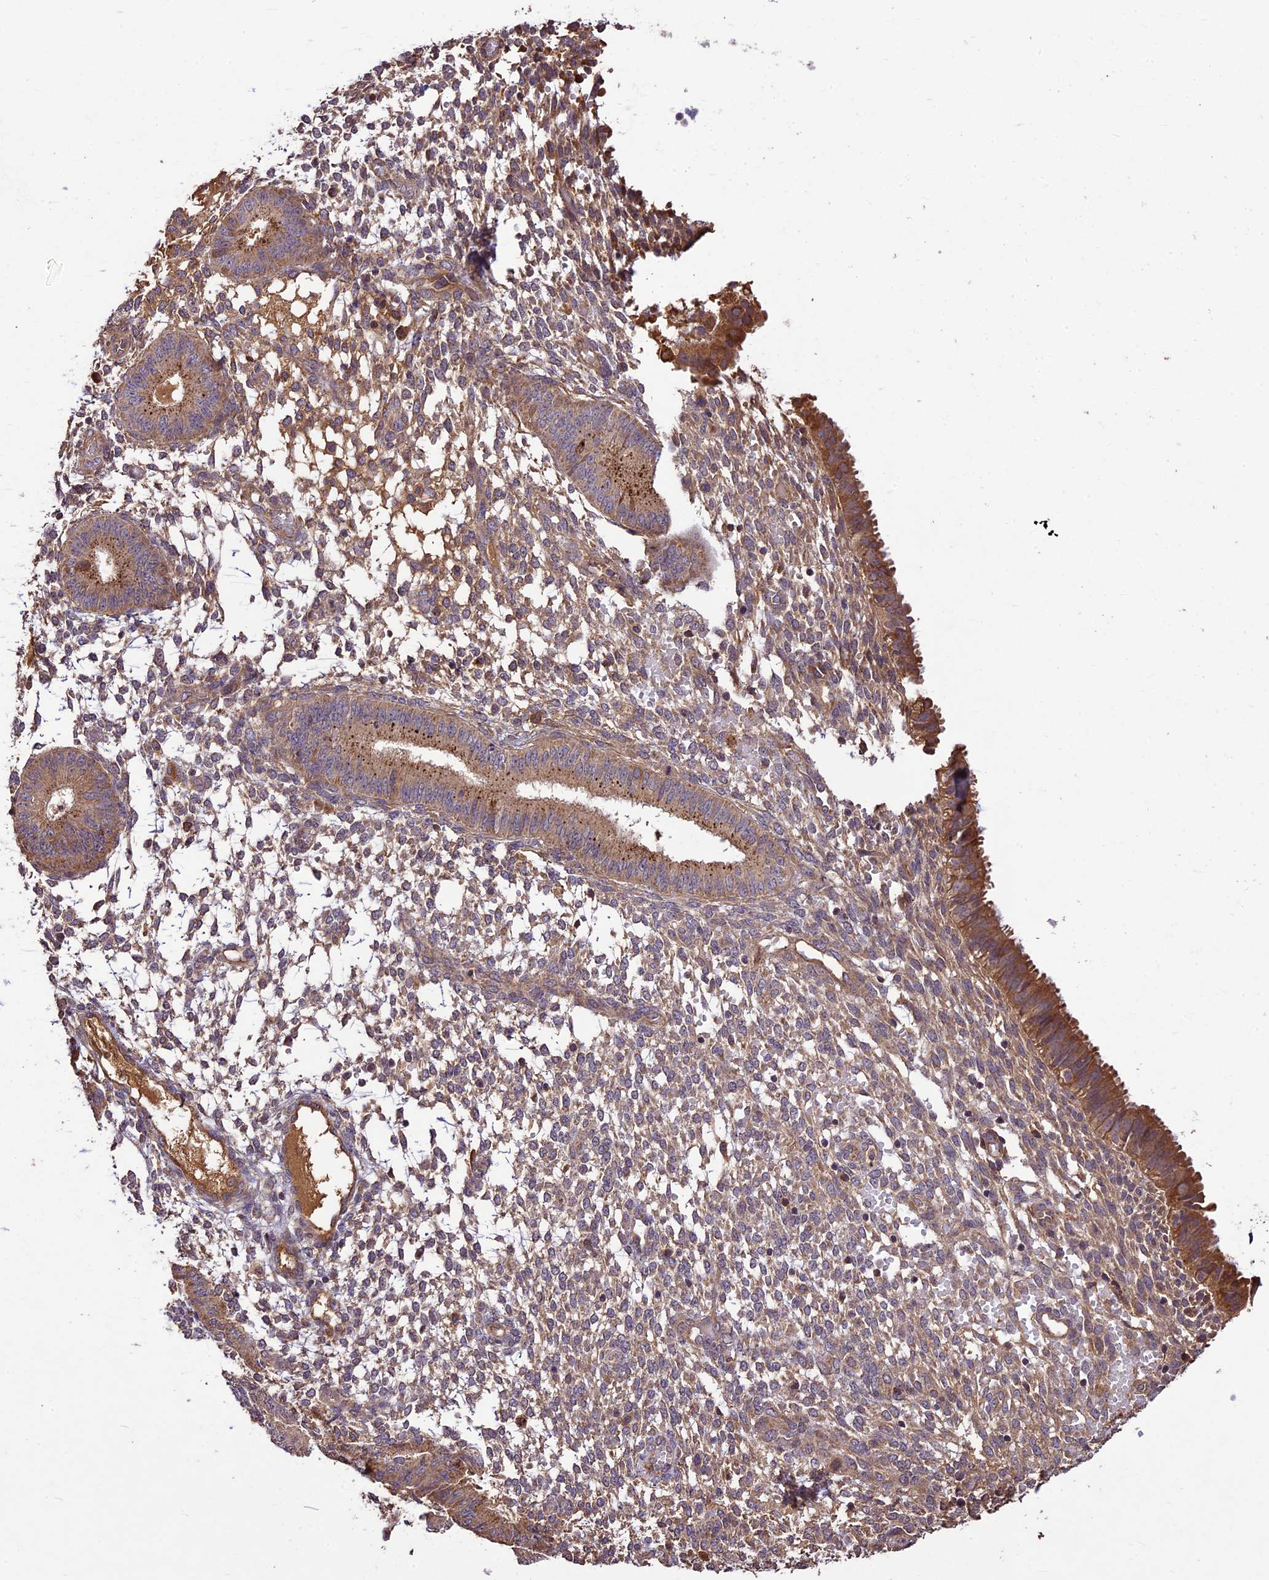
{"staining": {"intensity": "weak", "quantity": ">75%", "location": "cytoplasmic/membranous"}, "tissue": "endometrium", "cell_type": "Cells in endometrial stroma", "image_type": "normal", "snomed": [{"axis": "morphology", "description": "Normal tissue, NOS"}, {"axis": "topography", "description": "Endometrium"}], "caption": "IHC (DAB (3,3'-diaminobenzidine)) staining of unremarkable human endometrium displays weak cytoplasmic/membranous protein positivity in approximately >75% of cells in endometrial stroma. Immunohistochemistry stains the protein in brown and the nuclei are stained blue.", "gene": "CRLF1", "patient": {"sex": "female", "age": 49}}